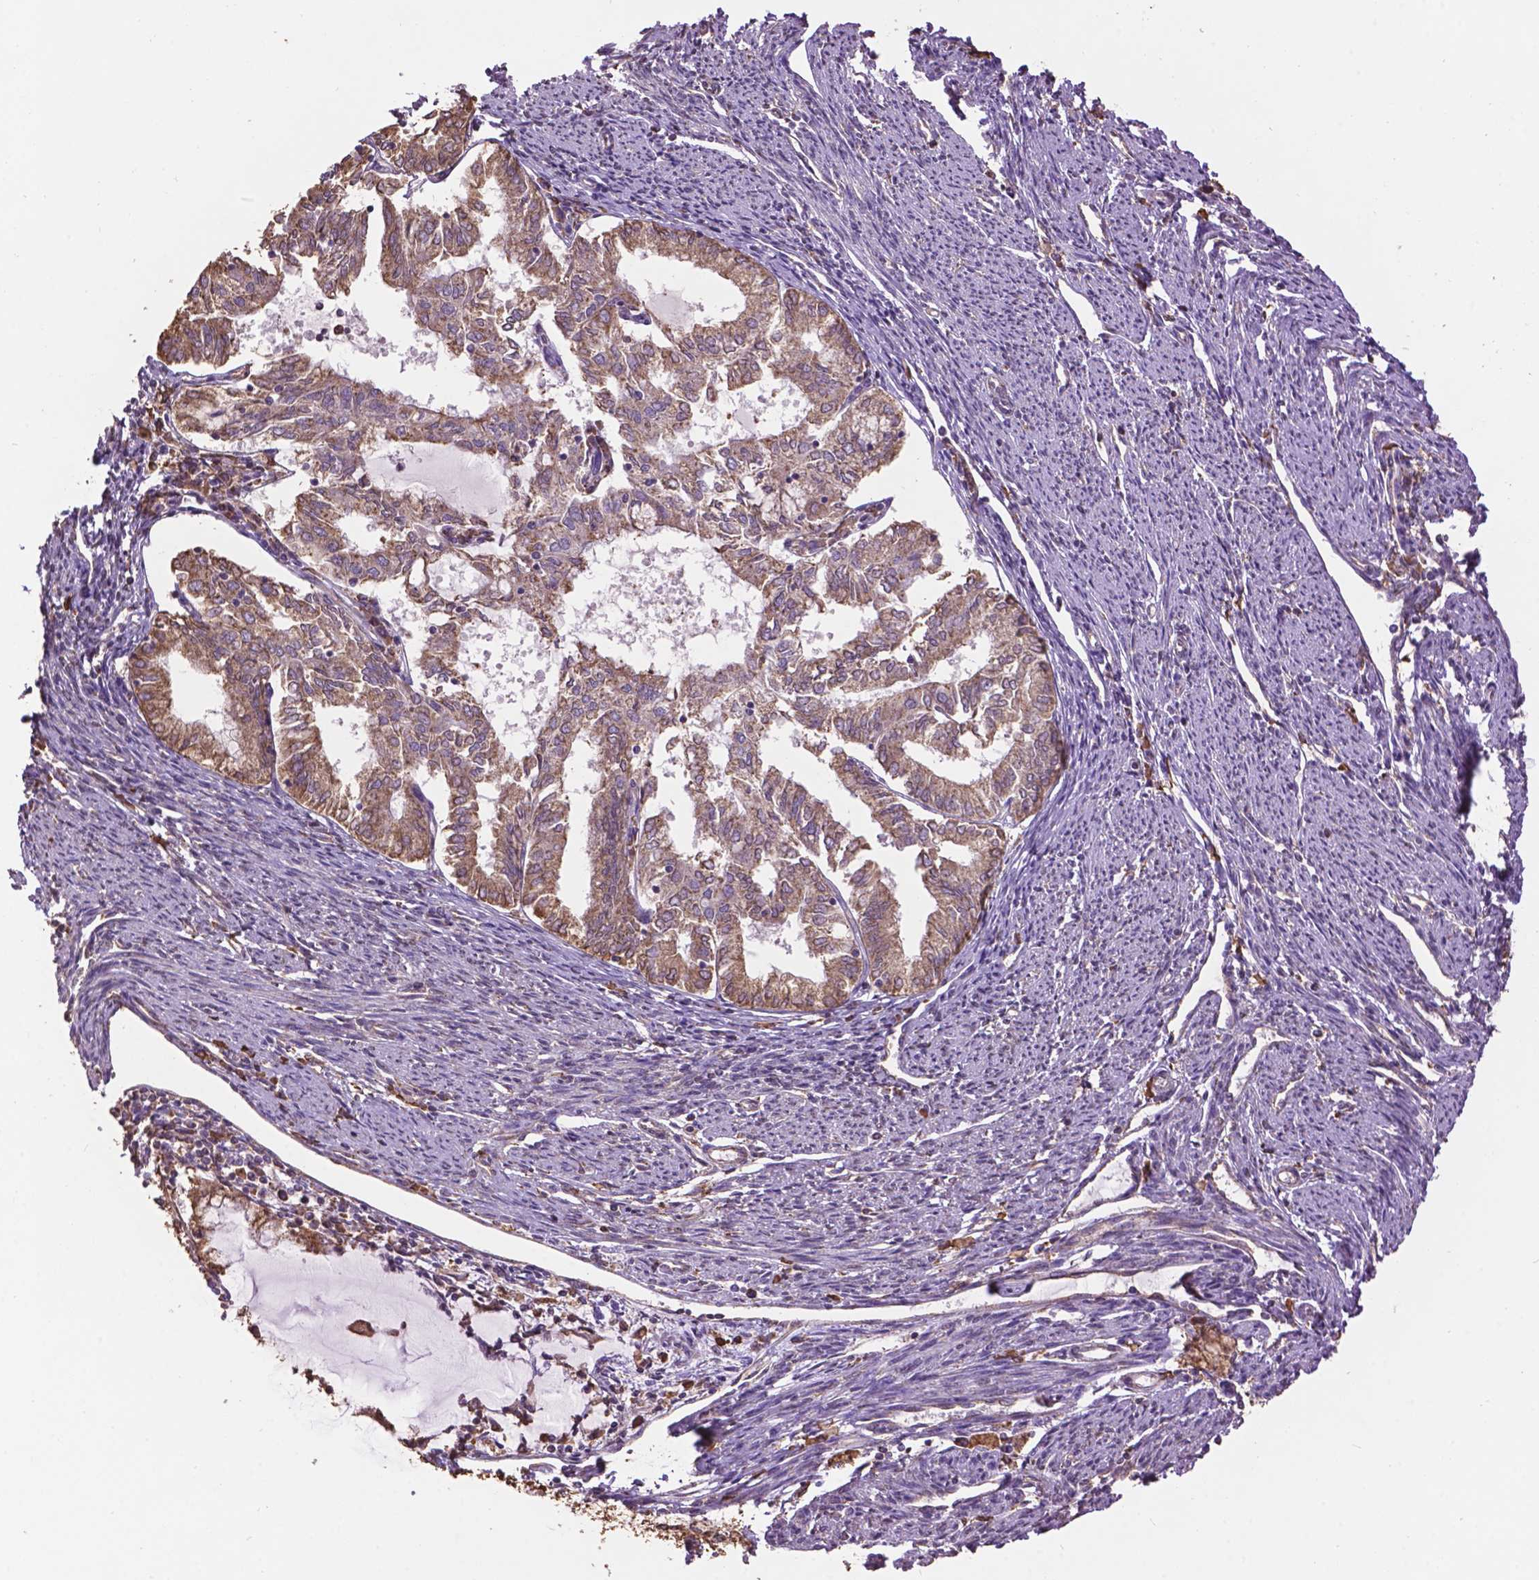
{"staining": {"intensity": "weak", "quantity": ">75%", "location": "cytoplasmic/membranous"}, "tissue": "endometrial cancer", "cell_type": "Tumor cells", "image_type": "cancer", "snomed": [{"axis": "morphology", "description": "Adenocarcinoma, NOS"}, {"axis": "topography", "description": "Endometrium"}], "caption": "Immunohistochemical staining of human endometrial cancer (adenocarcinoma) shows low levels of weak cytoplasmic/membranous protein staining in approximately >75% of tumor cells.", "gene": "PPP2R5E", "patient": {"sex": "female", "age": 79}}